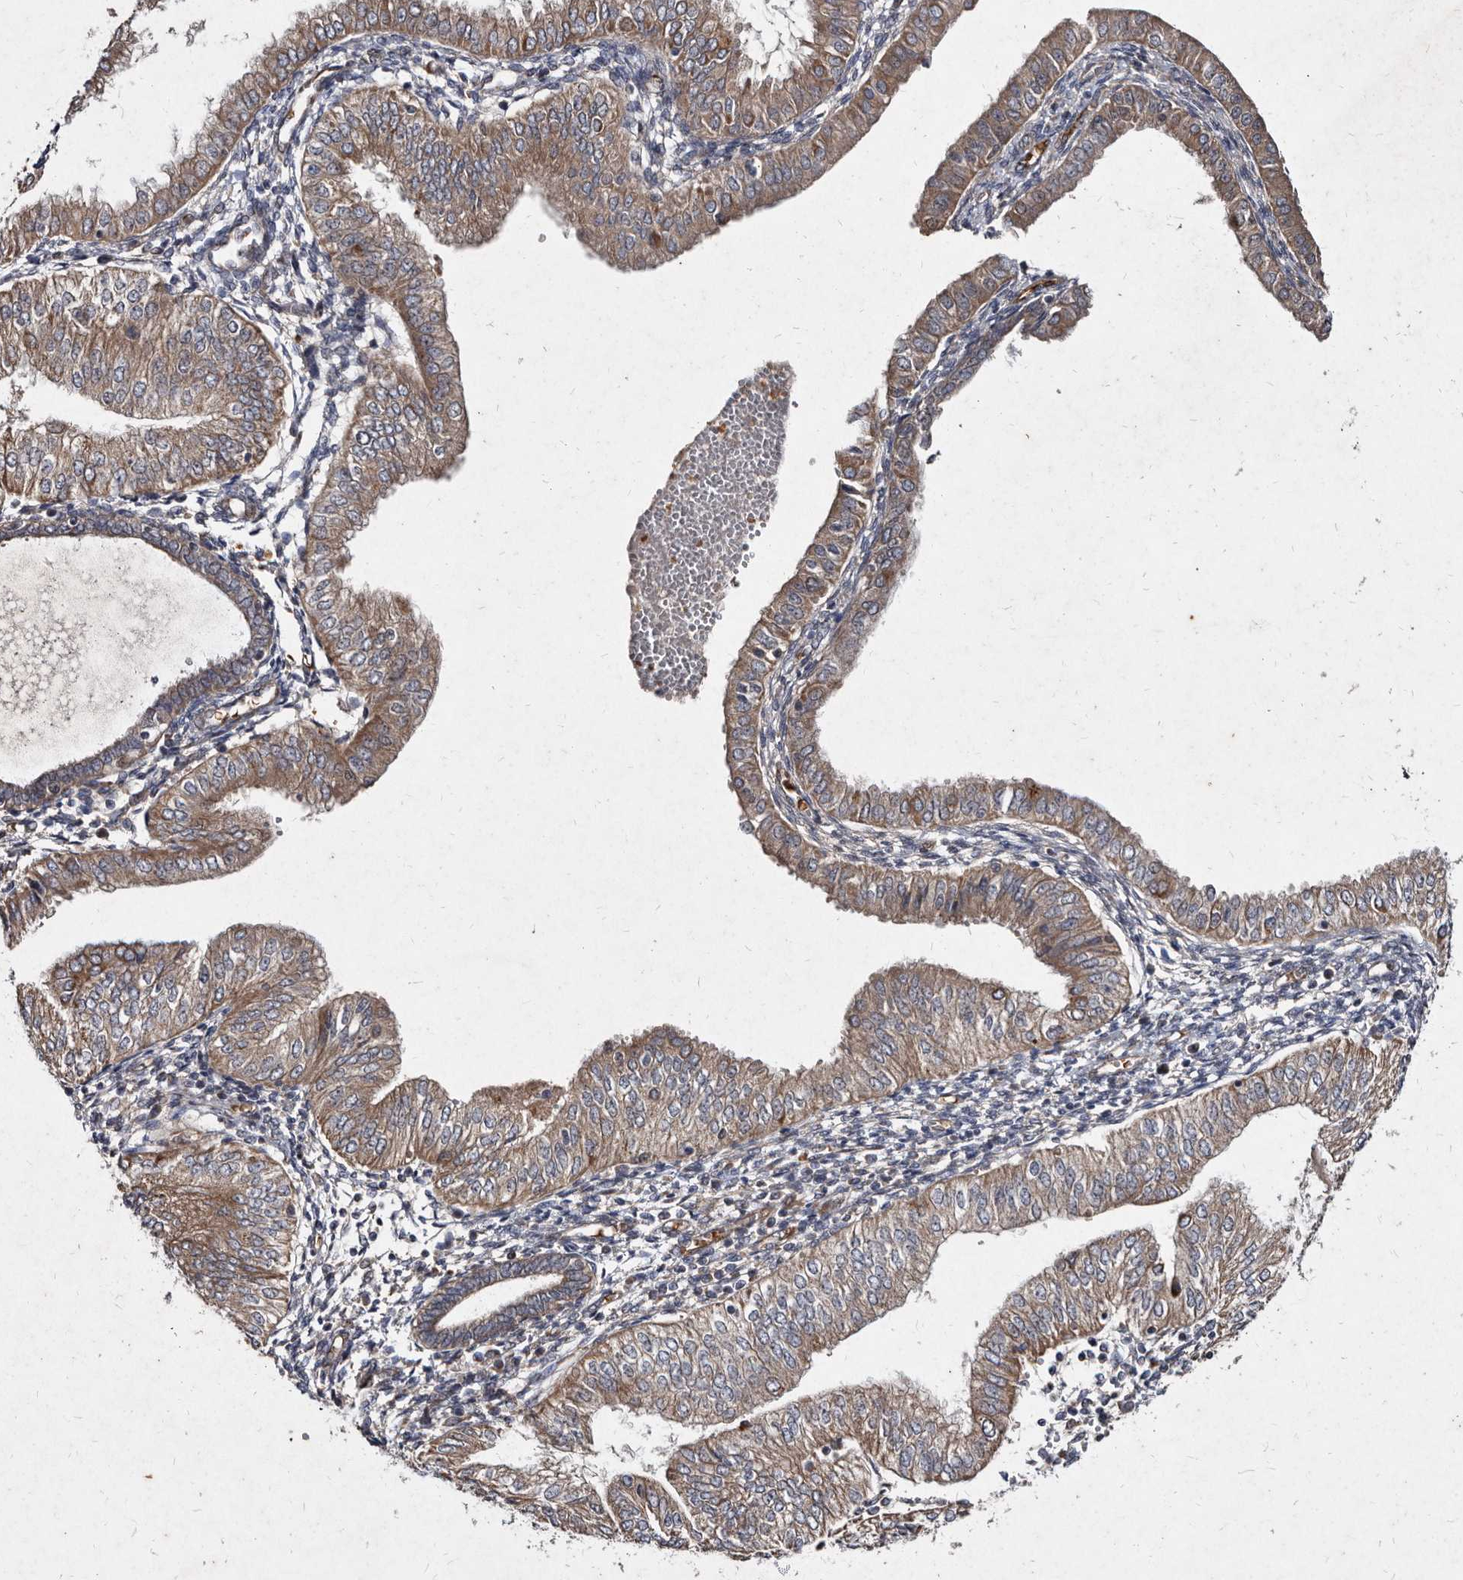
{"staining": {"intensity": "moderate", "quantity": ">75%", "location": "cytoplasmic/membranous"}, "tissue": "endometrial cancer", "cell_type": "Tumor cells", "image_type": "cancer", "snomed": [{"axis": "morphology", "description": "Normal tissue, NOS"}, {"axis": "morphology", "description": "Adenocarcinoma, NOS"}, {"axis": "topography", "description": "Endometrium"}], "caption": "Moderate cytoplasmic/membranous protein positivity is present in approximately >75% of tumor cells in endometrial cancer (adenocarcinoma).", "gene": "YPEL3", "patient": {"sex": "female", "age": 53}}